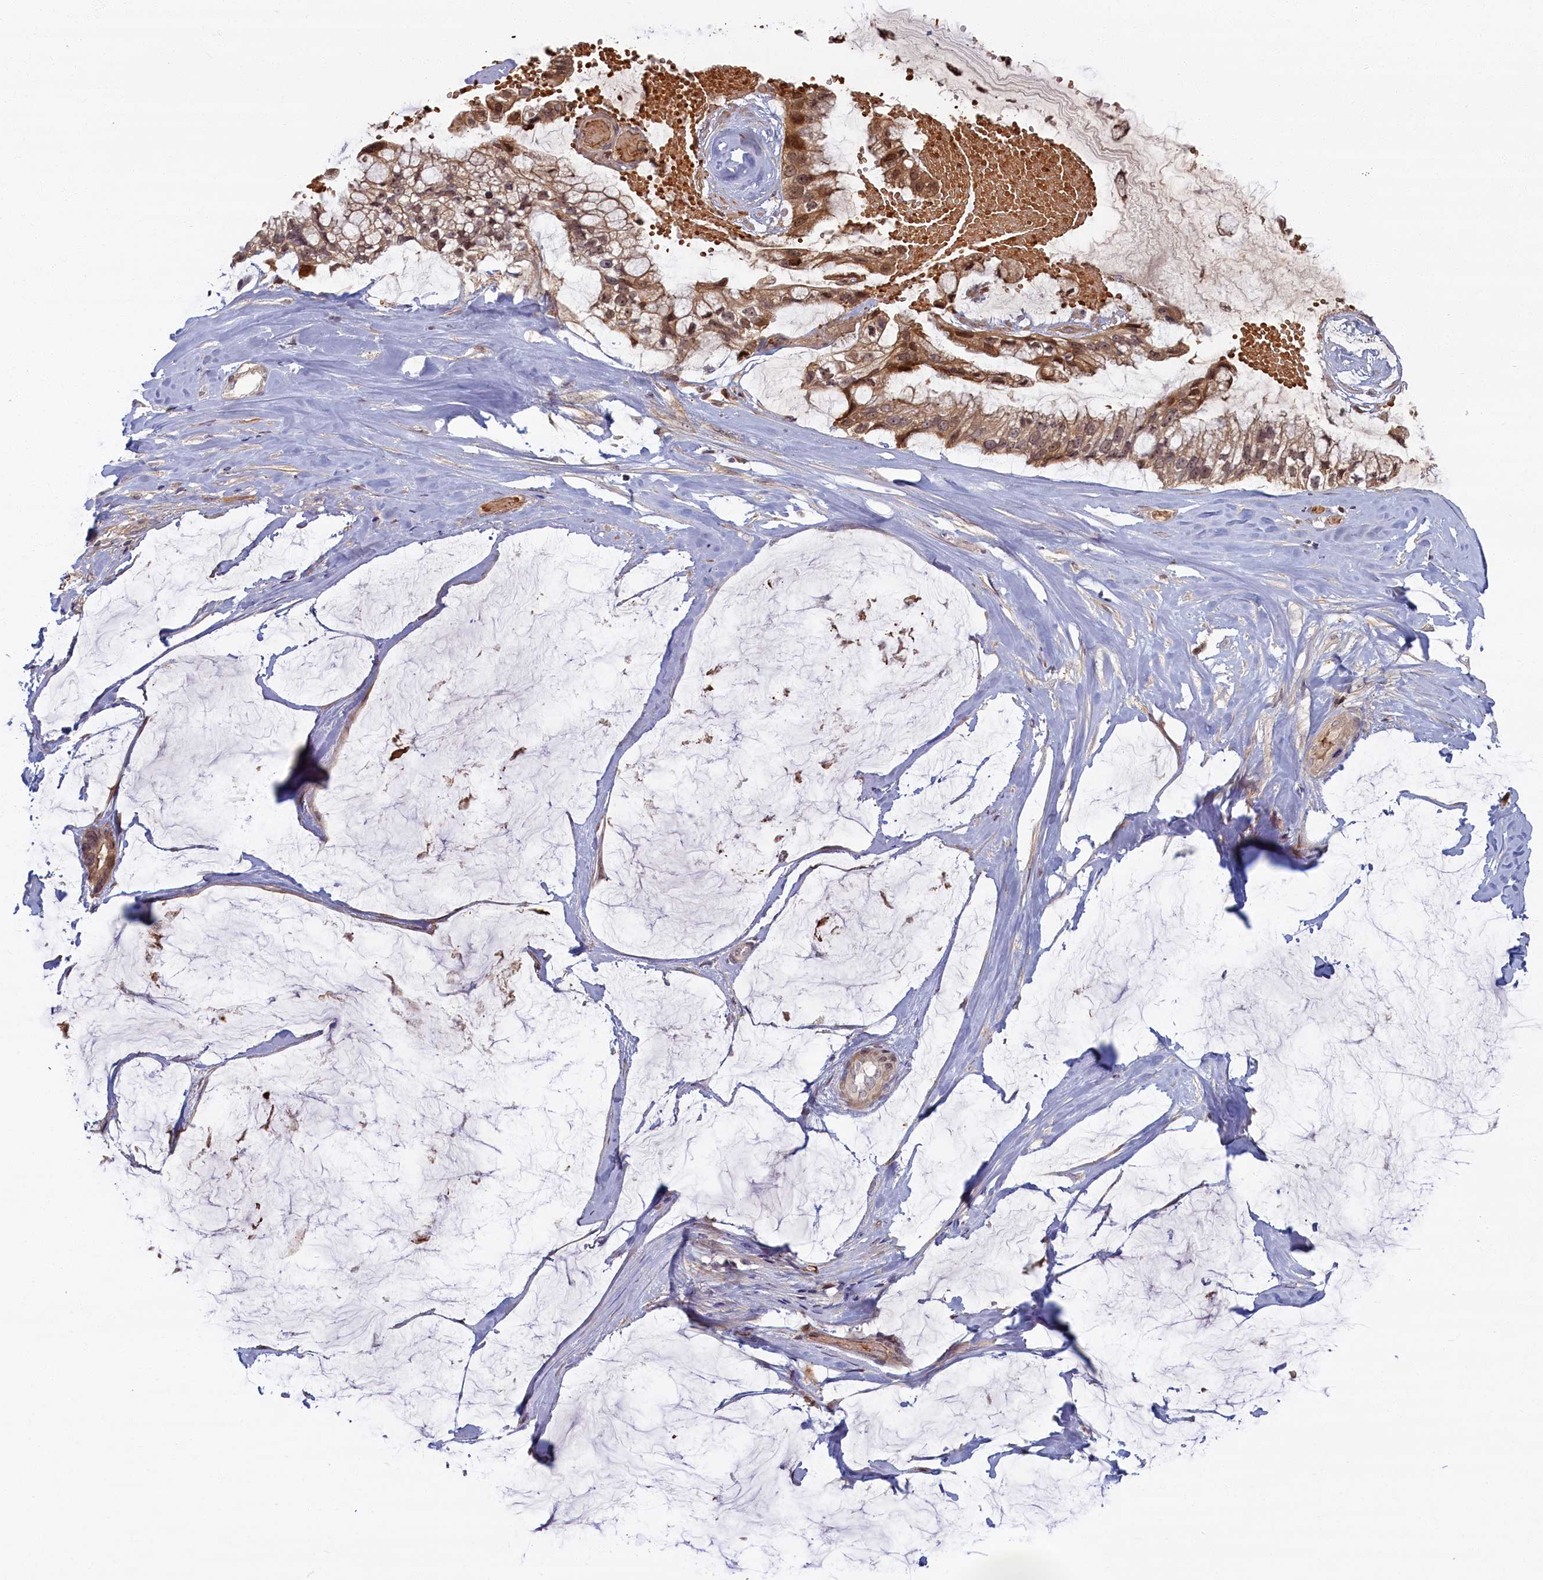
{"staining": {"intensity": "moderate", "quantity": ">75%", "location": "cytoplasmic/membranous,nuclear"}, "tissue": "ovarian cancer", "cell_type": "Tumor cells", "image_type": "cancer", "snomed": [{"axis": "morphology", "description": "Cystadenocarcinoma, mucinous, NOS"}, {"axis": "topography", "description": "Ovary"}], "caption": "A high-resolution photomicrograph shows immunohistochemistry staining of mucinous cystadenocarcinoma (ovarian), which shows moderate cytoplasmic/membranous and nuclear positivity in about >75% of tumor cells. Immunohistochemistry (ihc) stains the protein in brown and the nuclei are stained blue.", "gene": "BLVRB", "patient": {"sex": "female", "age": 39}}